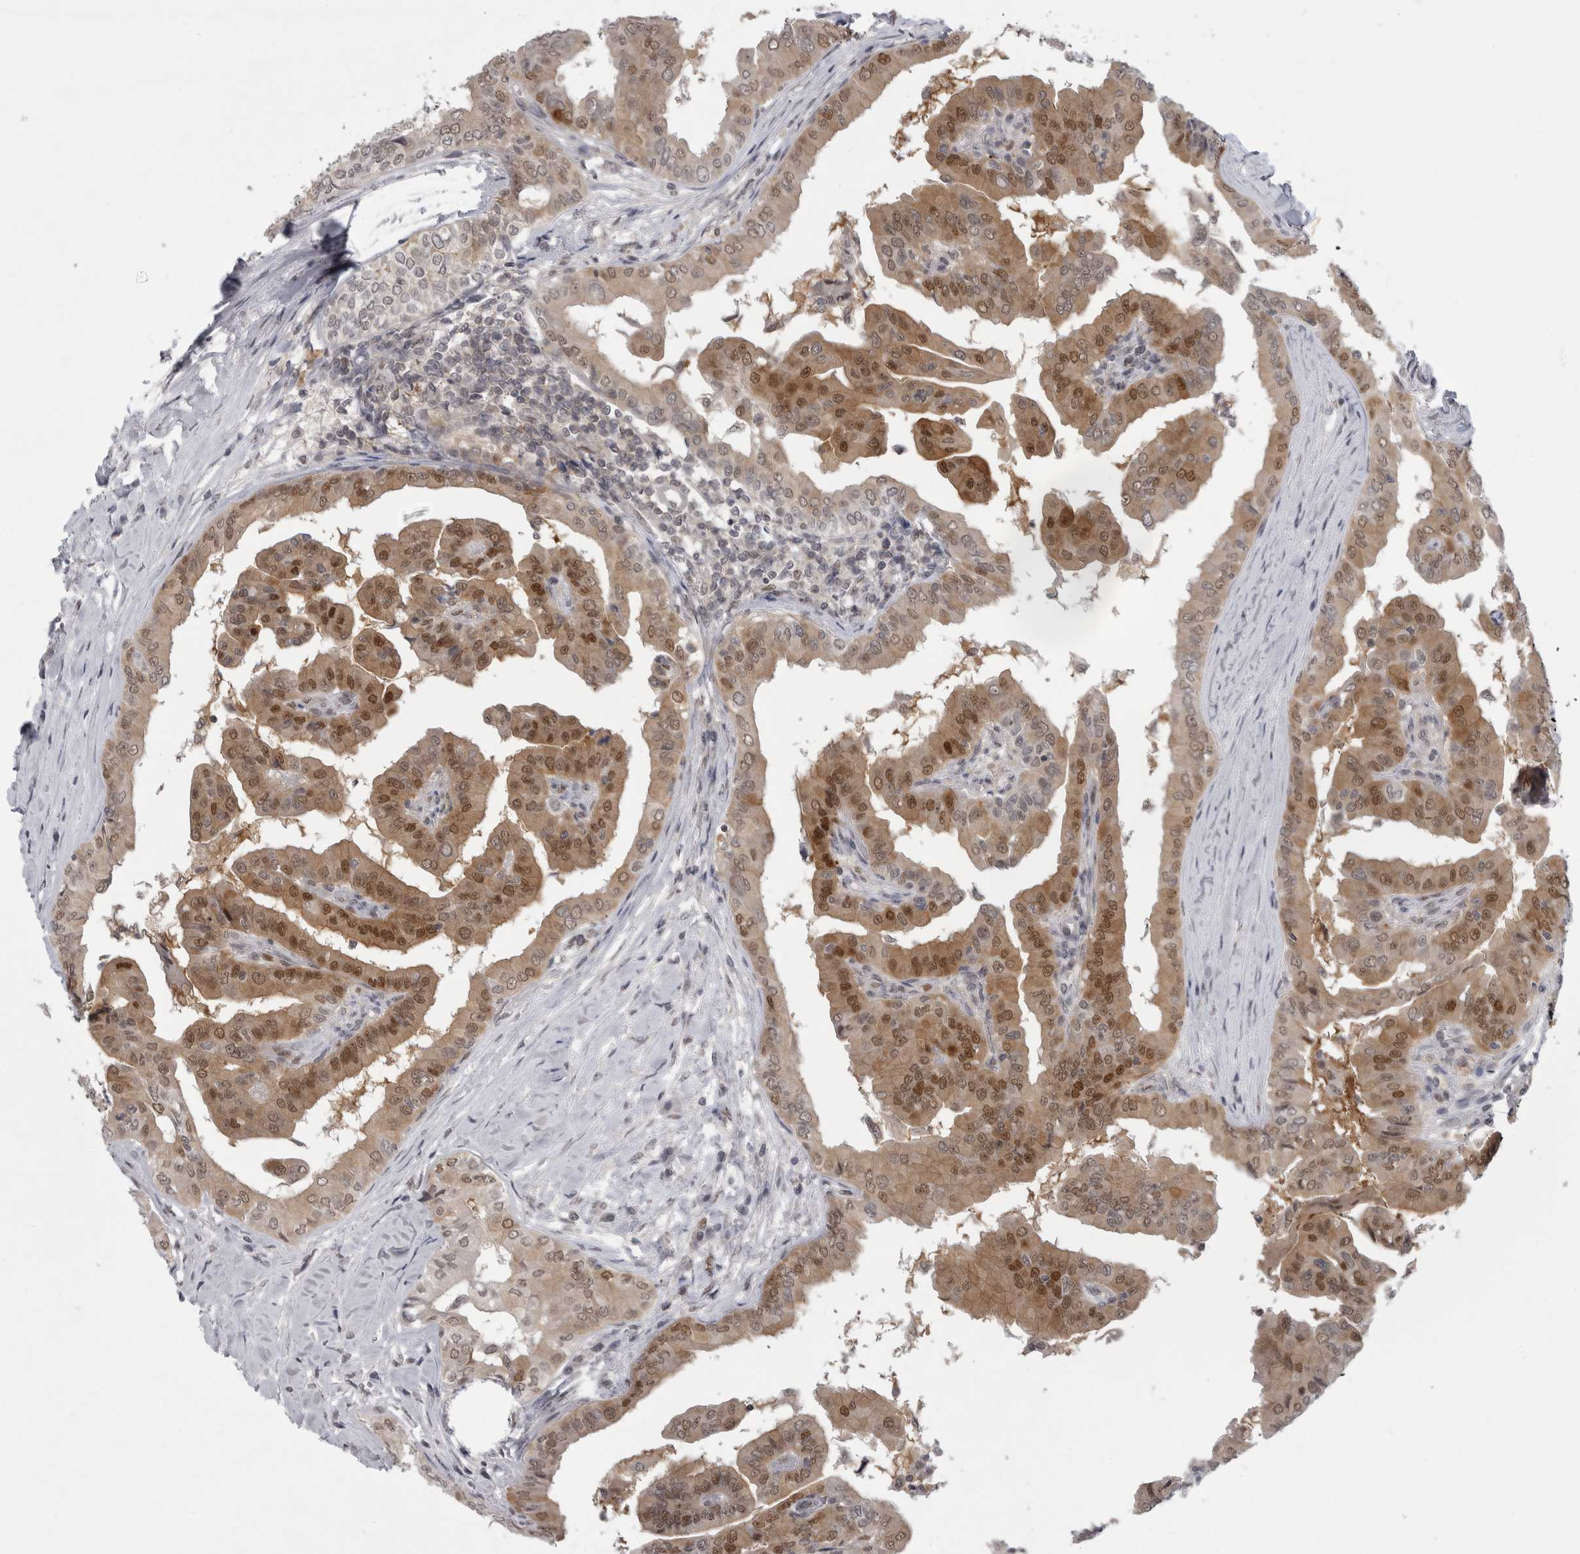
{"staining": {"intensity": "moderate", "quantity": ">75%", "location": "cytoplasmic/membranous,nuclear"}, "tissue": "thyroid cancer", "cell_type": "Tumor cells", "image_type": "cancer", "snomed": [{"axis": "morphology", "description": "Papillary adenocarcinoma, NOS"}, {"axis": "topography", "description": "Thyroid gland"}], "caption": "Papillary adenocarcinoma (thyroid) tissue displays moderate cytoplasmic/membranous and nuclear positivity in about >75% of tumor cells", "gene": "PSMB2", "patient": {"sex": "male", "age": 33}}